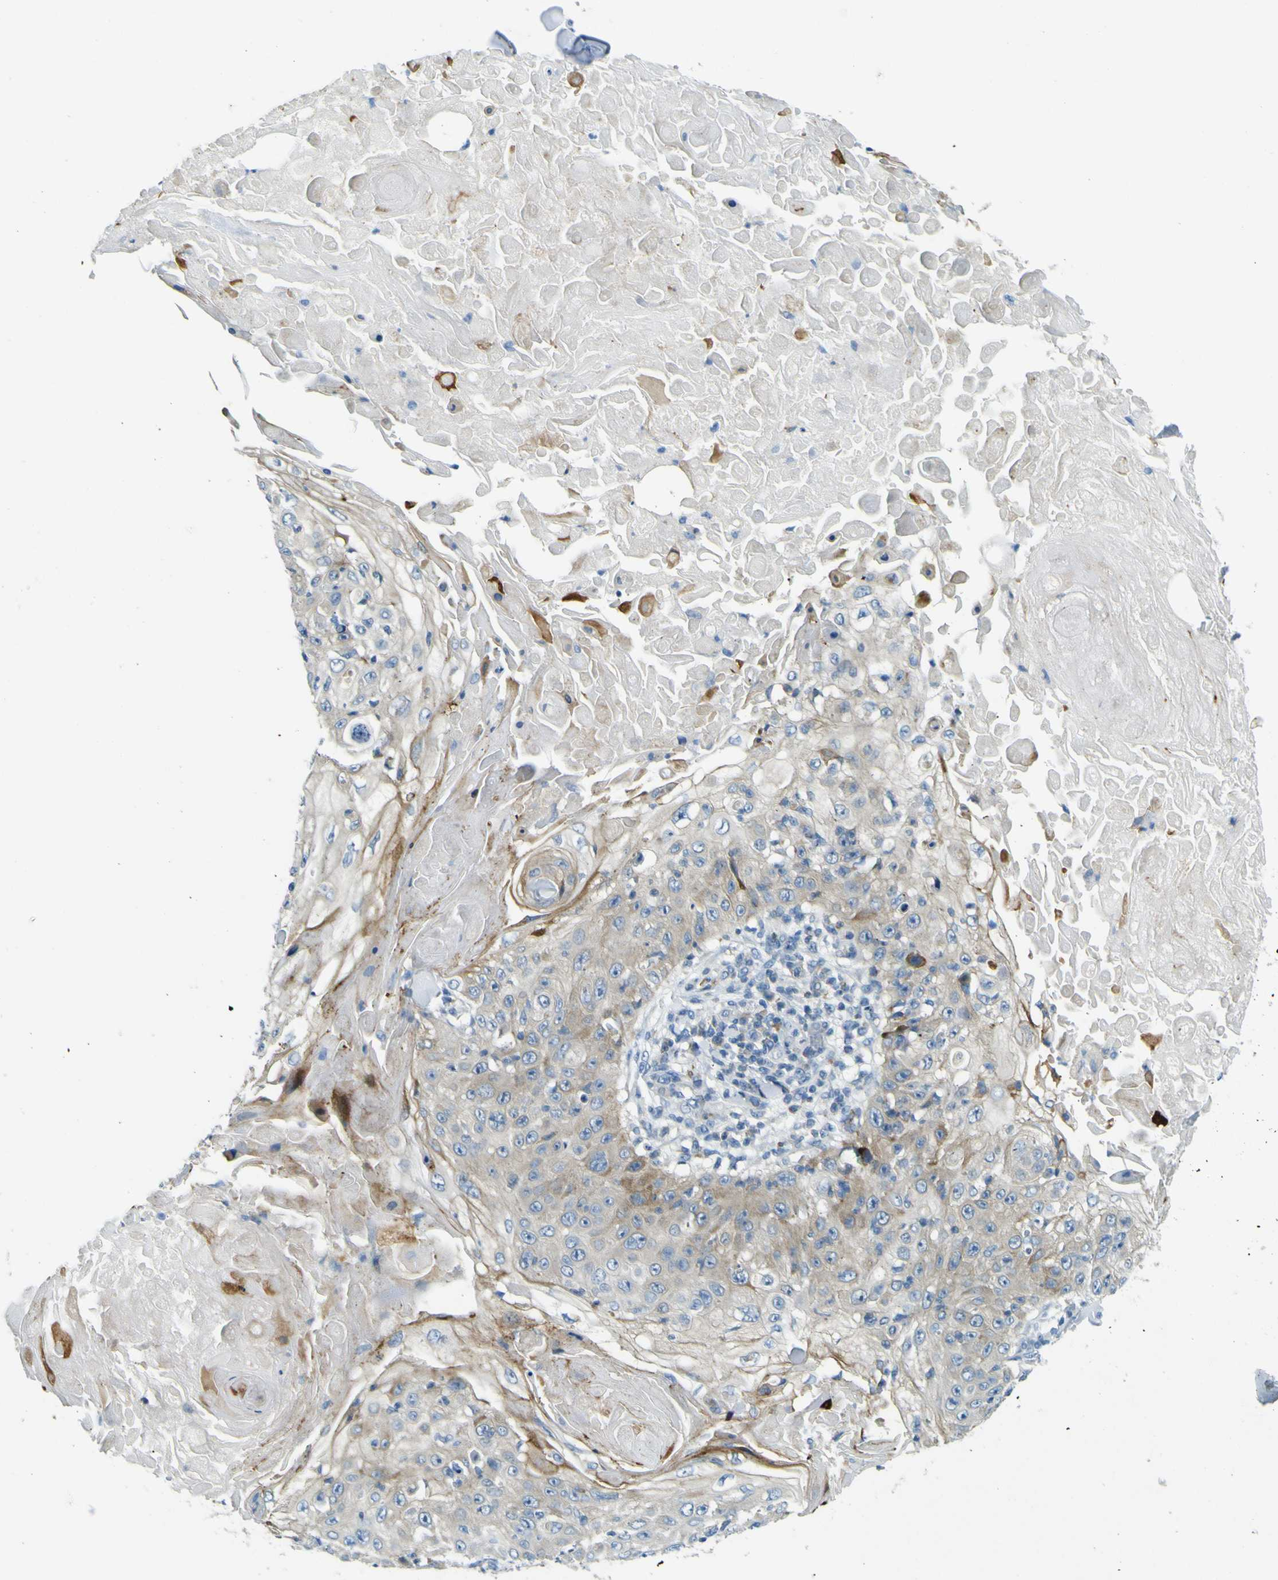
{"staining": {"intensity": "moderate", "quantity": "<25%", "location": "cytoplasmic/membranous"}, "tissue": "skin cancer", "cell_type": "Tumor cells", "image_type": "cancer", "snomed": [{"axis": "morphology", "description": "Squamous cell carcinoma, NOS"}, {"axis": "topography", "description": "Skin"}], "caption": "This photomicrograph demonstrates skin cancer stained with immunohistochemistry (IHC) to label a protein in brown. The cytoplasmic/membranous of tumor cells show moderate positivity for the protein. Nuclei are counter-stained blue.", "gene": "SORCS1", "patient": {"sex": "male", "age": 86}}